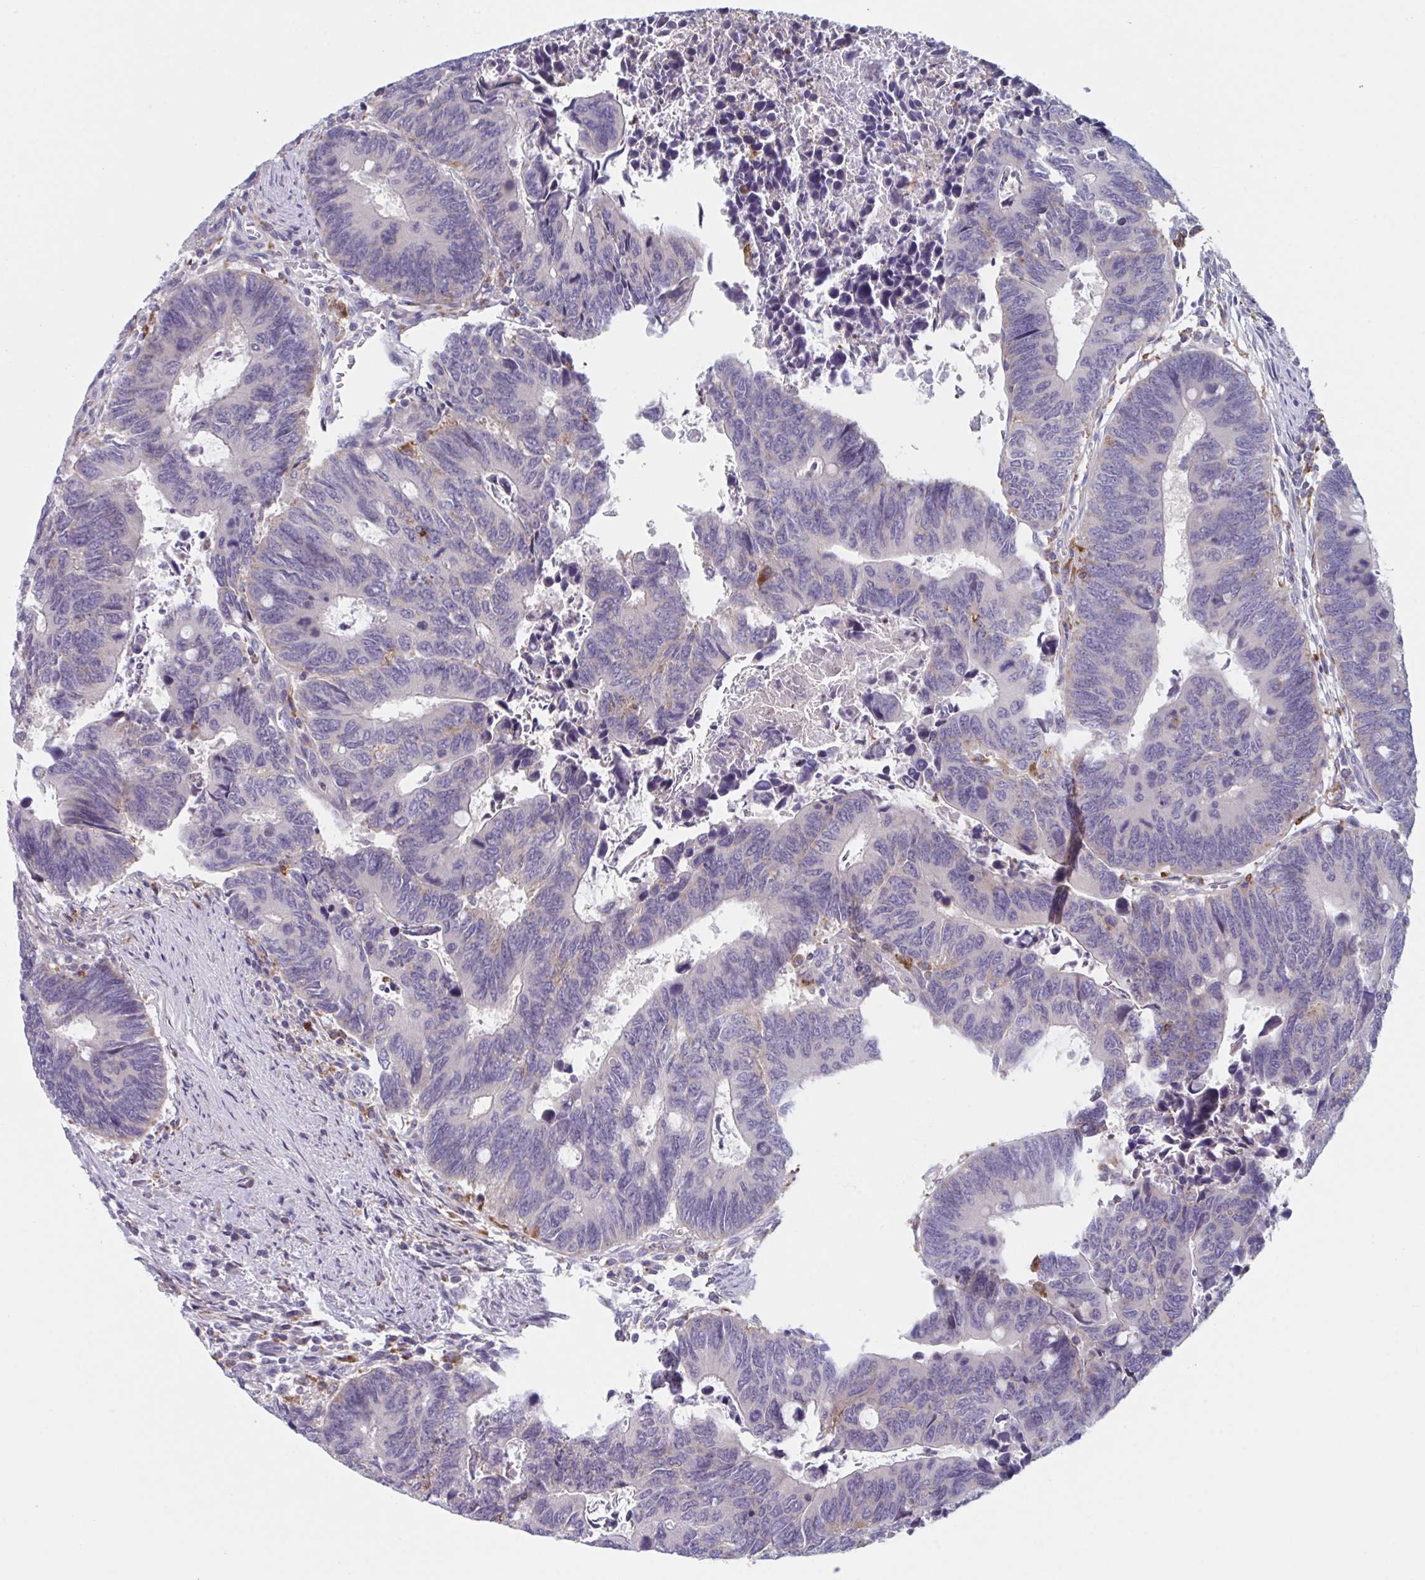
{"staining": {"intensity": "negative", "quantity": "none", "location": "none"}, "tissue": "colorectal cancer", "cell_type": "Tumor cells", "image_type": "cancer", "snomed": [{"axis": "morphology", "description": "Adenocarcinoma, NOS"}, {"axis": "topography", "description": "Colon"}], "caption": "Colorectal cancer stained for a protein using IHC demonstrates no positivity tumor cells.", "gene": "NIPSNAP1", "patient": {"sex": "male", "age": 87}}